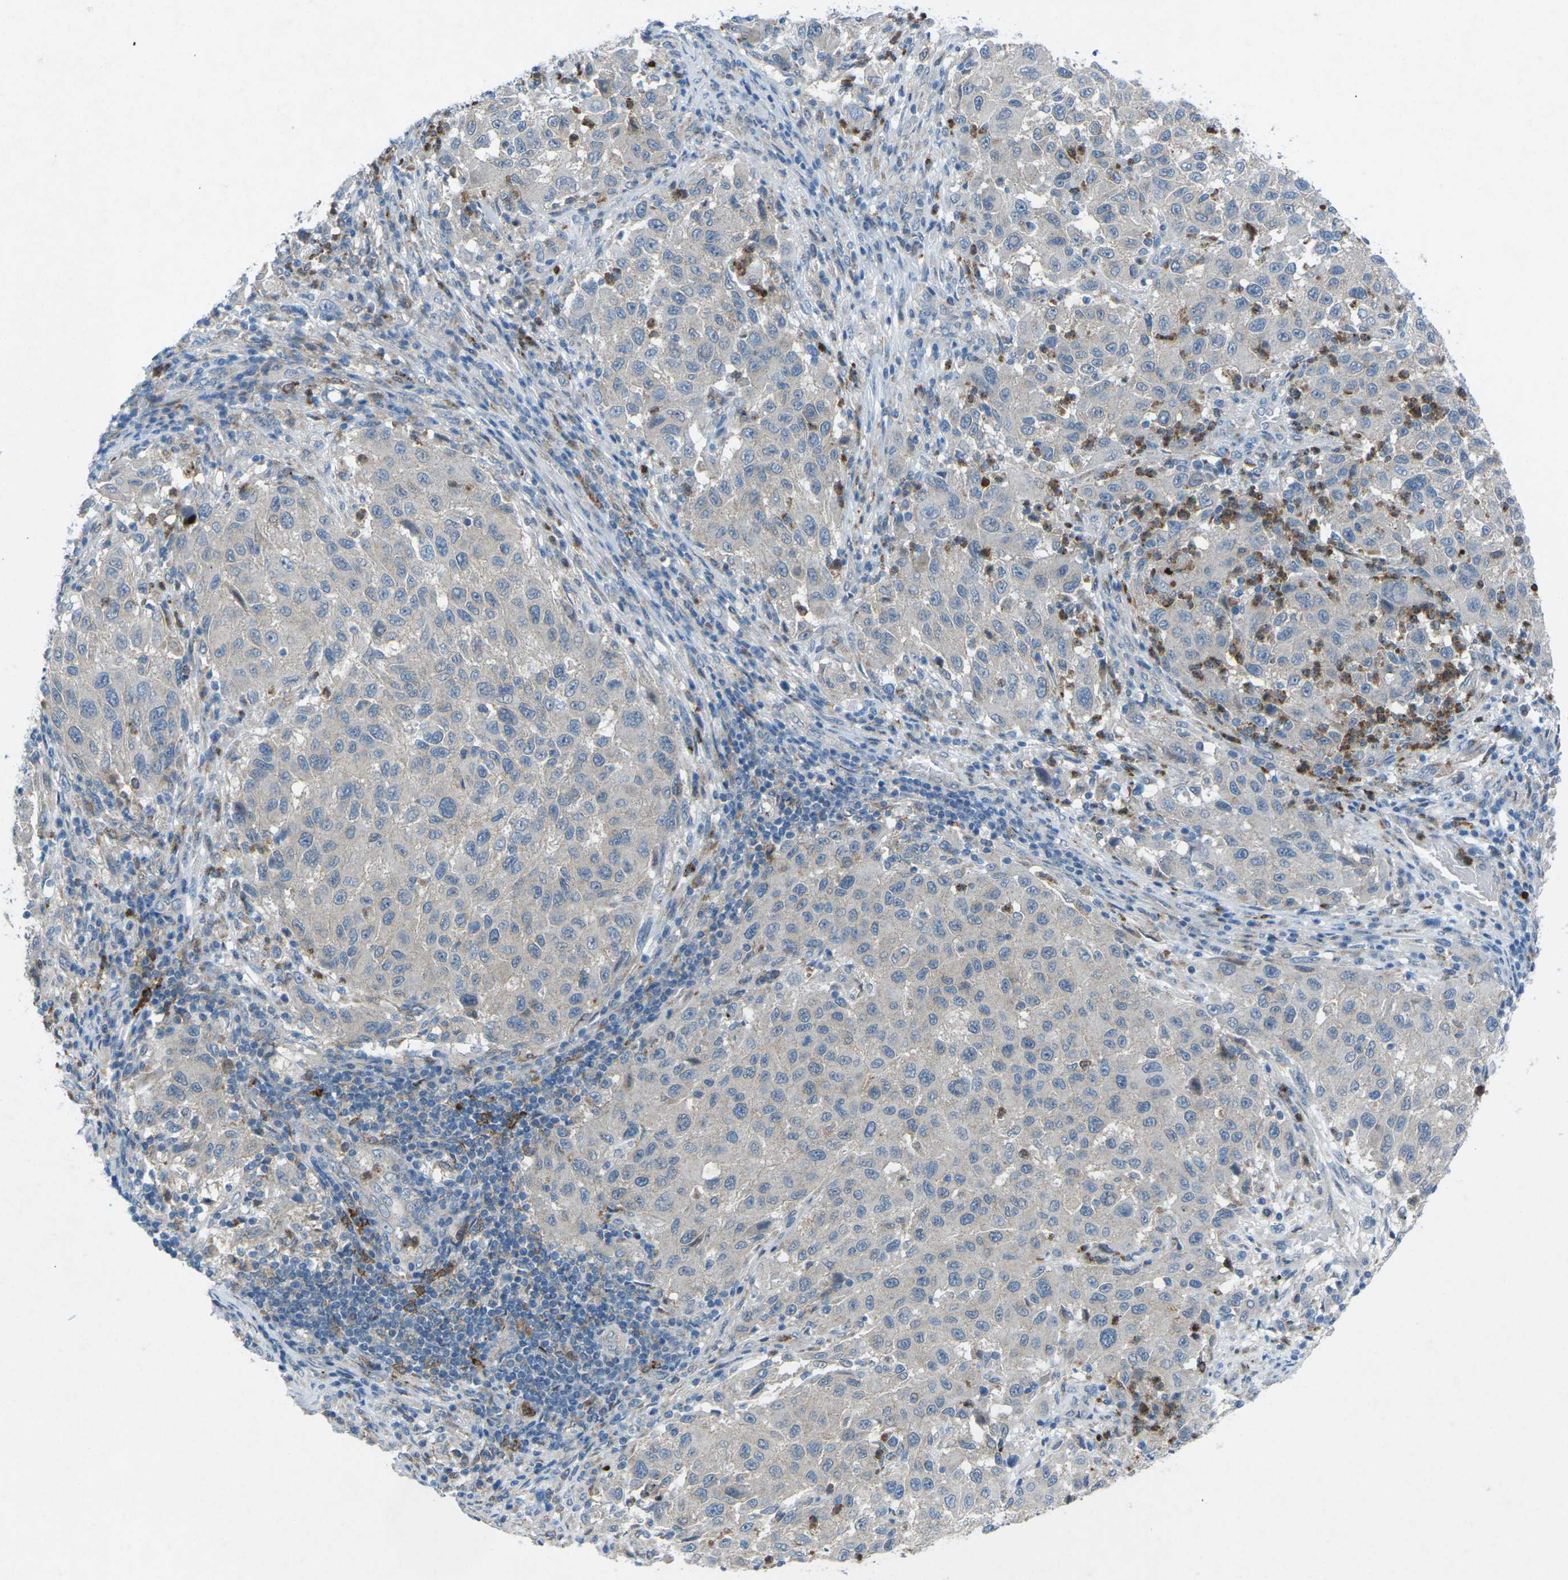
{"staining": {"intensity": "negative", "quantity": "none", "location": "none"}, "tissue": "melanoma", "cell_type": "Tumor cells", "image_type": "cancer", "snomed": [{"axis": "morphology", "description": "Malignant melanoma, Metastatic site"}, {"axis": "topography", "description": "Lymph node"}], "caption": "High power microscopy image of an immunohistochemistry (IHC) histopathology image of malignant melanoma (metastatic site), revealing no significant positivity in tumor cells. The staining was performed using DAB to visualize the protein expression in brown, while the nuclei were stained in blue with hematoxylin (Magnification: 20x).", "gene": "STK11", "patient": {"sex": "male", "age": 61}}